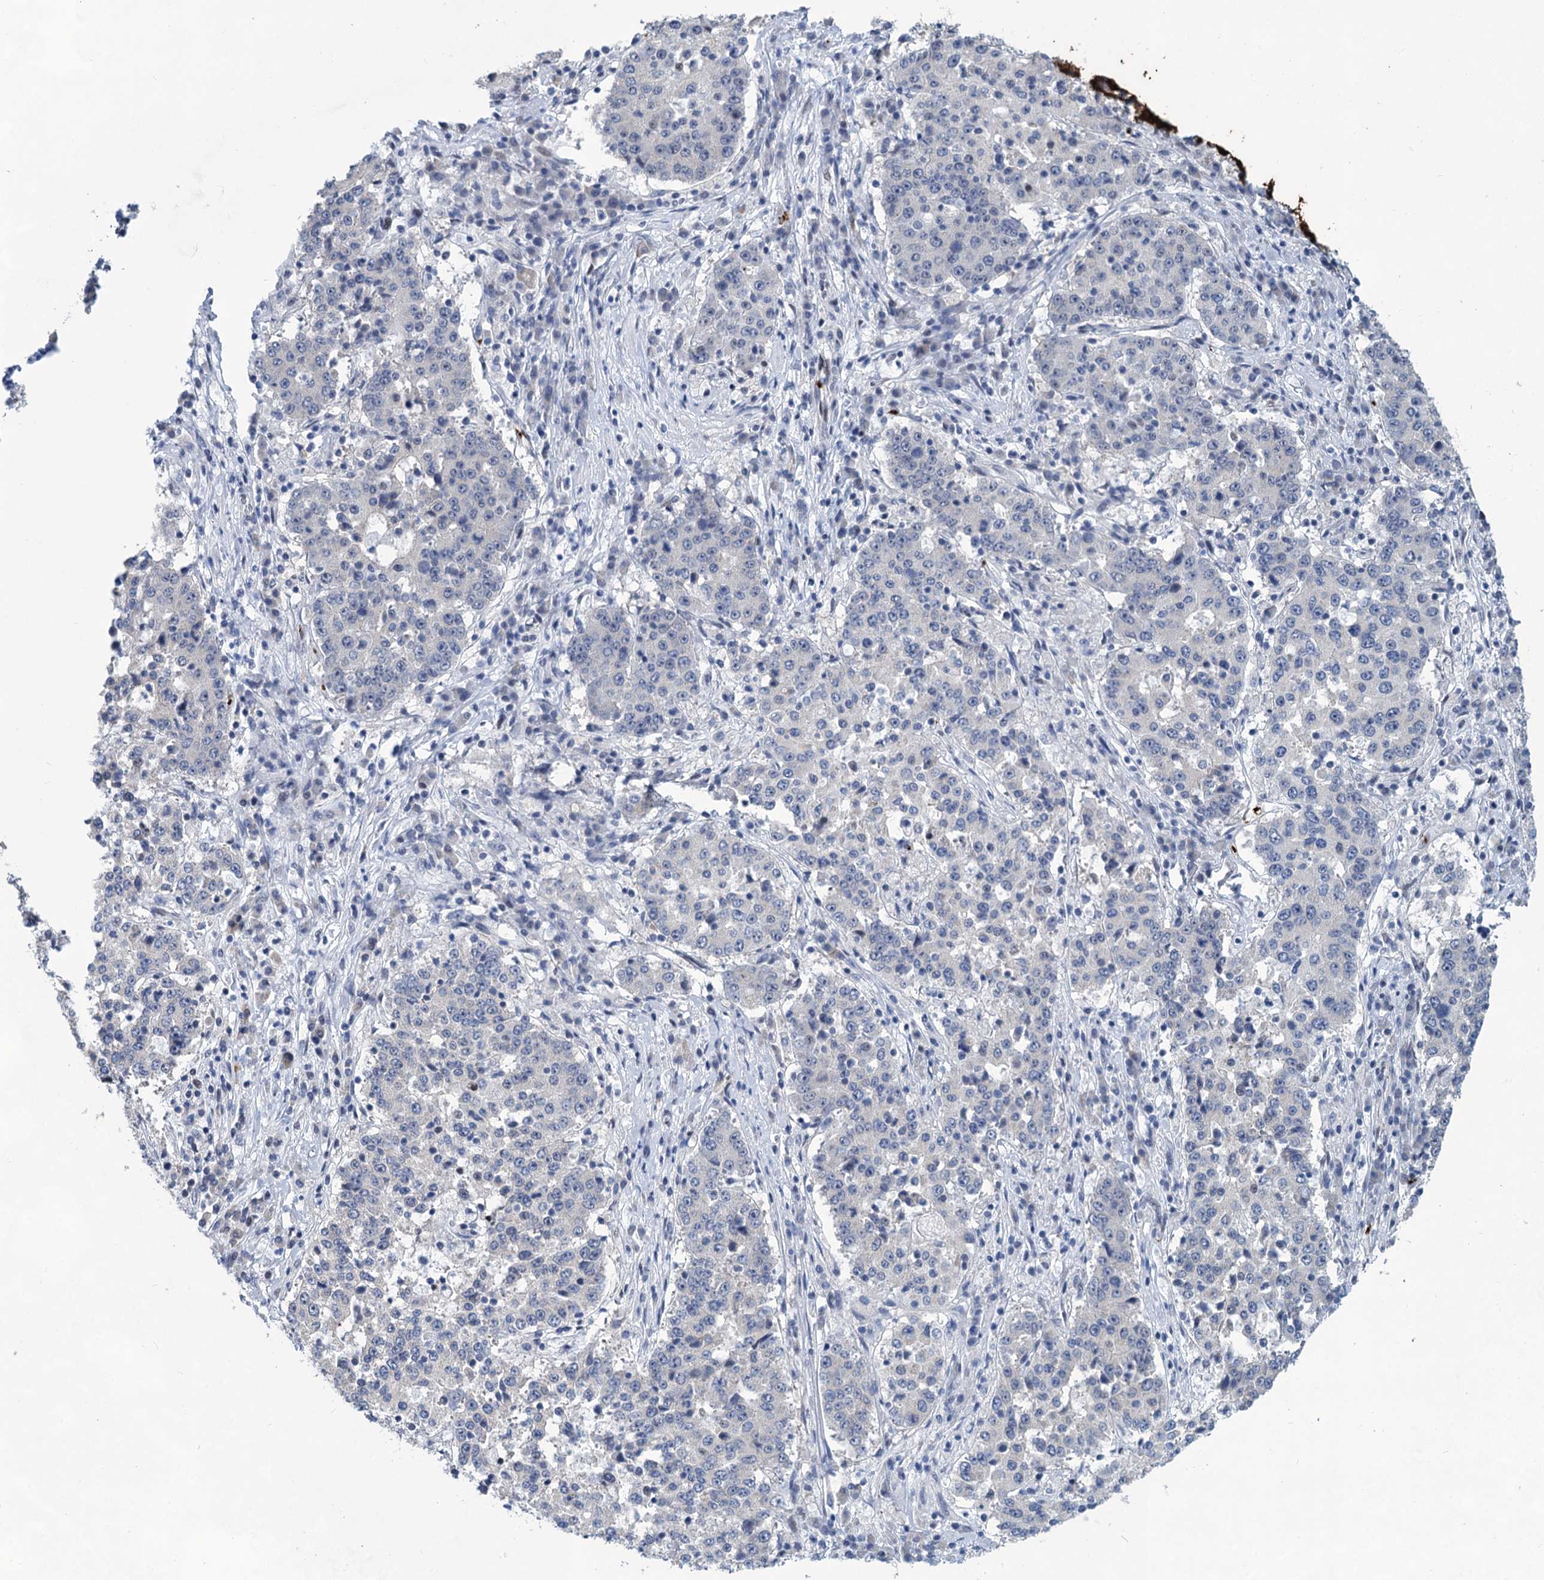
{"staining": {"intensity": "negative", "quantity": "none", "location": "none"}, "tissue": "stomach cancer", "cell_type": "Tumor cells", "image_type": "cancer", "snomed": [{"axis": "morphology", "description": "Adenocarcinoma, NOS"}, {"axis": "topography", "description": "Stomach"}], "caption": "This is an IHC micrograph of human stomach cancer (adenocarcinoma). There is no expression in tumor cells.", "gene": "MON2", "patient": {"sex": "male", "age": 59}}